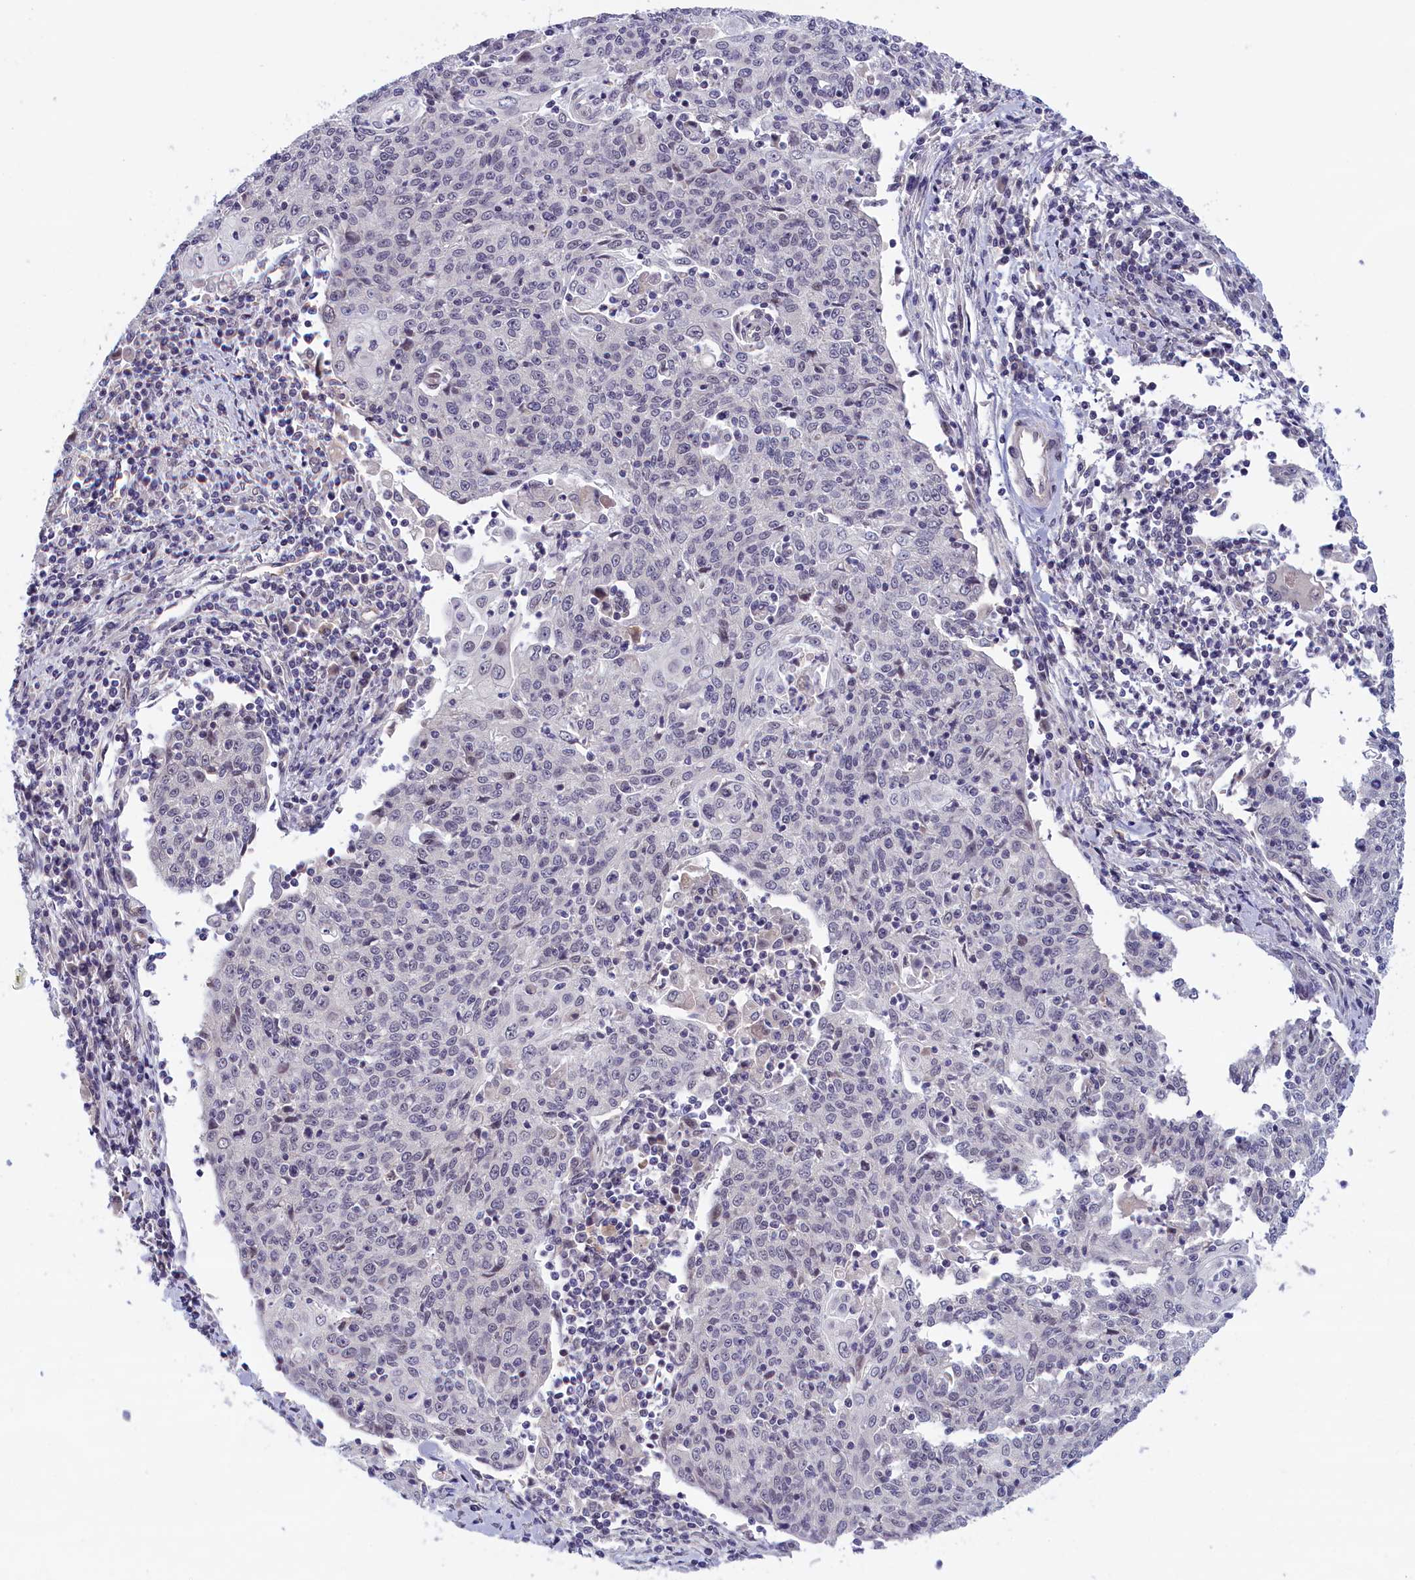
{"staining": {"intensity": "negative", "quantity": "none", "location": "none"}, "tissue": "cervical cancer", "cell_type": "Tumor cells", "image_type": "cancer", "snomed": [{"axis": "morphology", "description": "Squamous cell carcinoma, NOS"}, {"axis": "topography", "description": "Cervix"}], "caption": "Human cervical squamous cell carcinoma stained for a protein using immunohistochemistry (IHC) demonstrates no staining in tumor cells.", "gene": "IGFALS", "patient": {"sex": "female", "age": 48}}